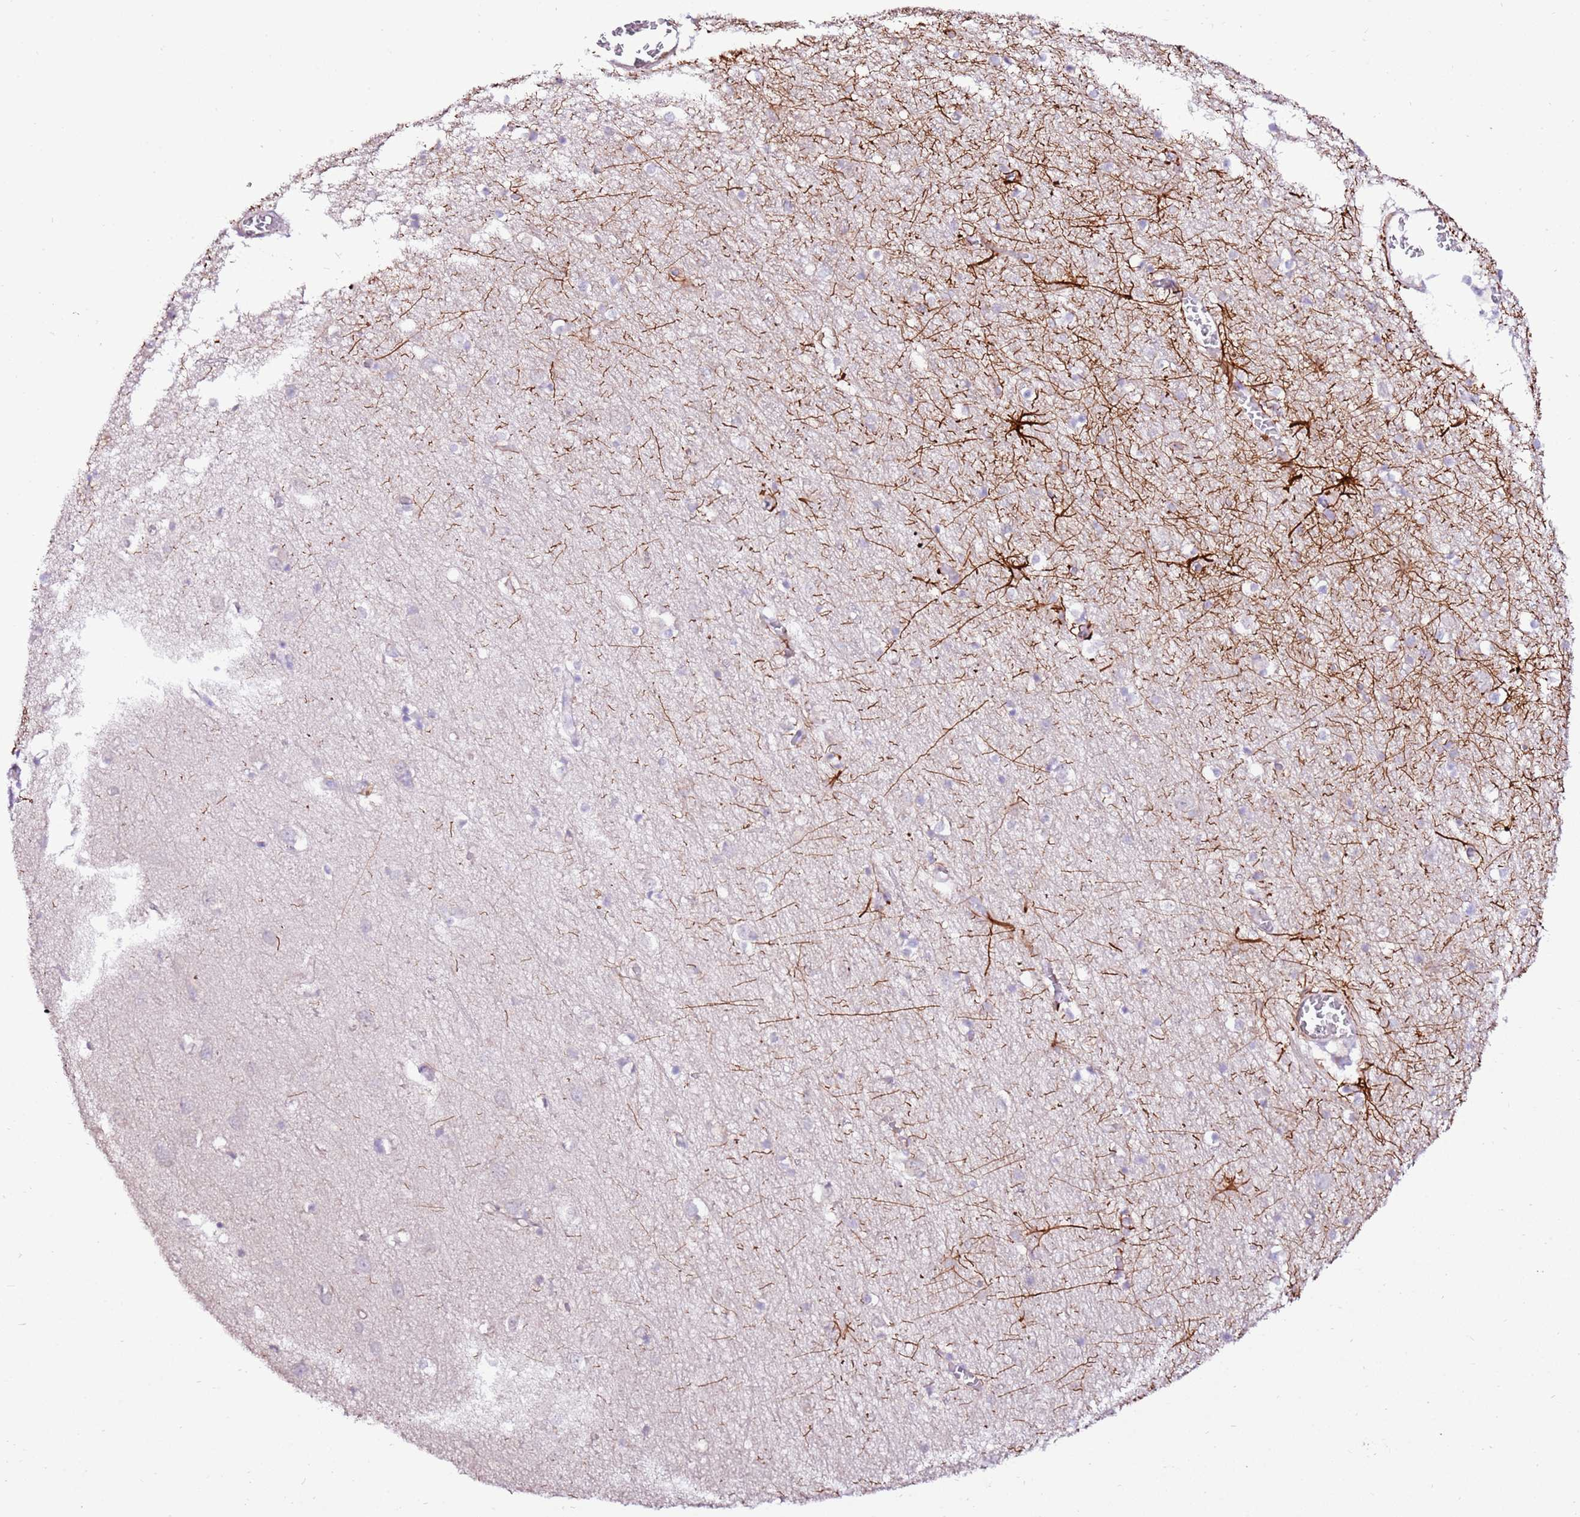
{"staining": {"intensity": "negative", "quantity": "none", "location": "none"}, "tissue": "cerebral cortex", "cell_type": "Endothelial cells", "image_type": "normal", "snomed": [{"axis": "morphology", "description": "Normal tissue, NOS"}, {"axis": "topography", "description": "Cerebral cortex"}], "caption": "Immunohistochemistry (IHC) photomicrograph of normal cerebral cortex: cerebral cortex stained with DAB demonstrates no significant protein expression in endothelial cells. (DAB immunohistochemistry, high magnification).", "gene": "ART5", "patient": {"sex": "female", "age": 64}}